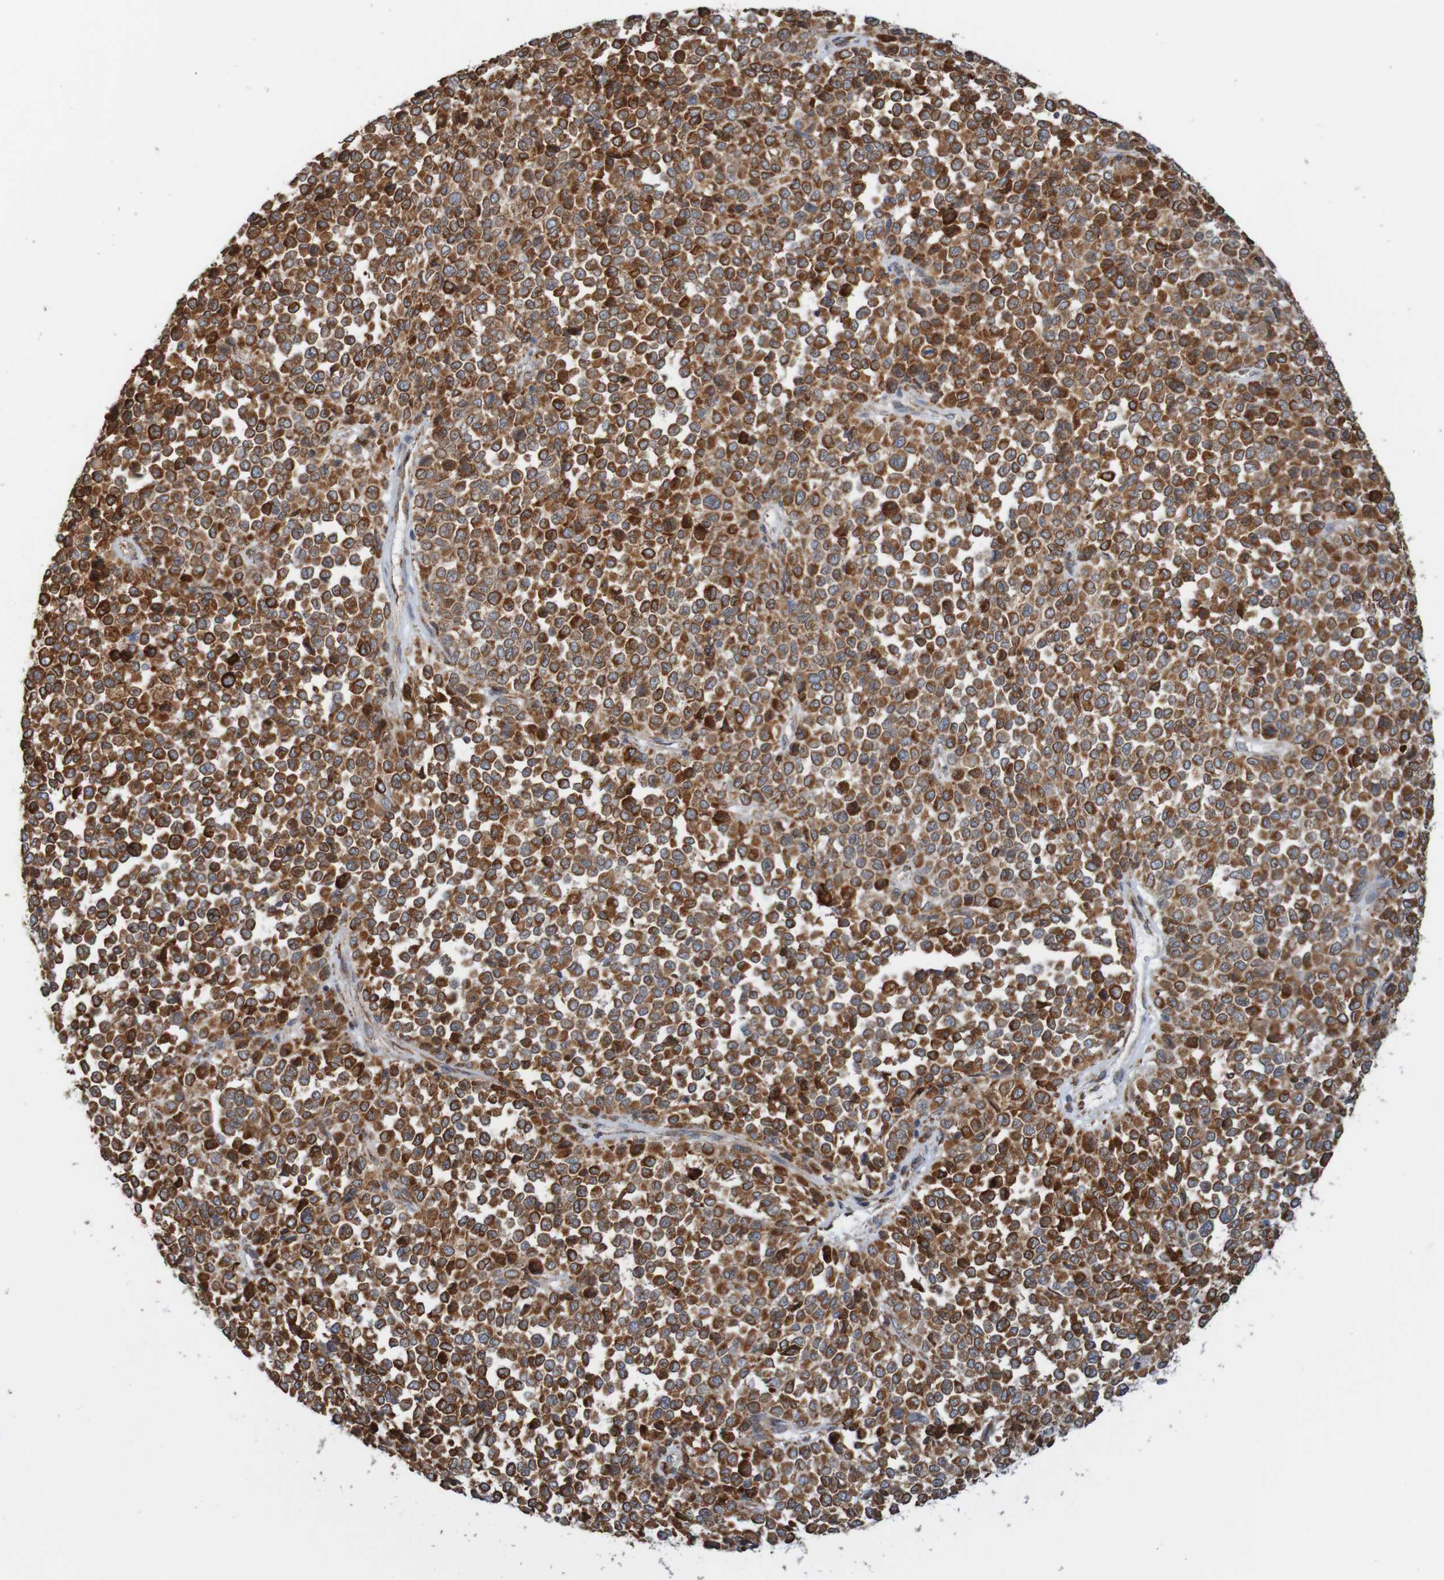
{"staining": {"intensity": "strong", "quantity": "25%-75%", "location": "cytoplasmic/membranous"}, "tissue": "melanoma", "cell_type": "Tumor cells", "image_type": "cancer", "snomed": [{"axis": "morphology", "description": "Malignant melanoma, Metastatic site"}, {"axis": "topography", "description": "Pancreas"}], "caption": "There is high levels of strong cytoplasmic/membranous positivity in tumor cells of malignant melanoma (metastatic site), as demonstrated by immunohistochemical staining (brown color).", "gene": "PDIA3", "patient": {"sex": "female", "age": 30}}